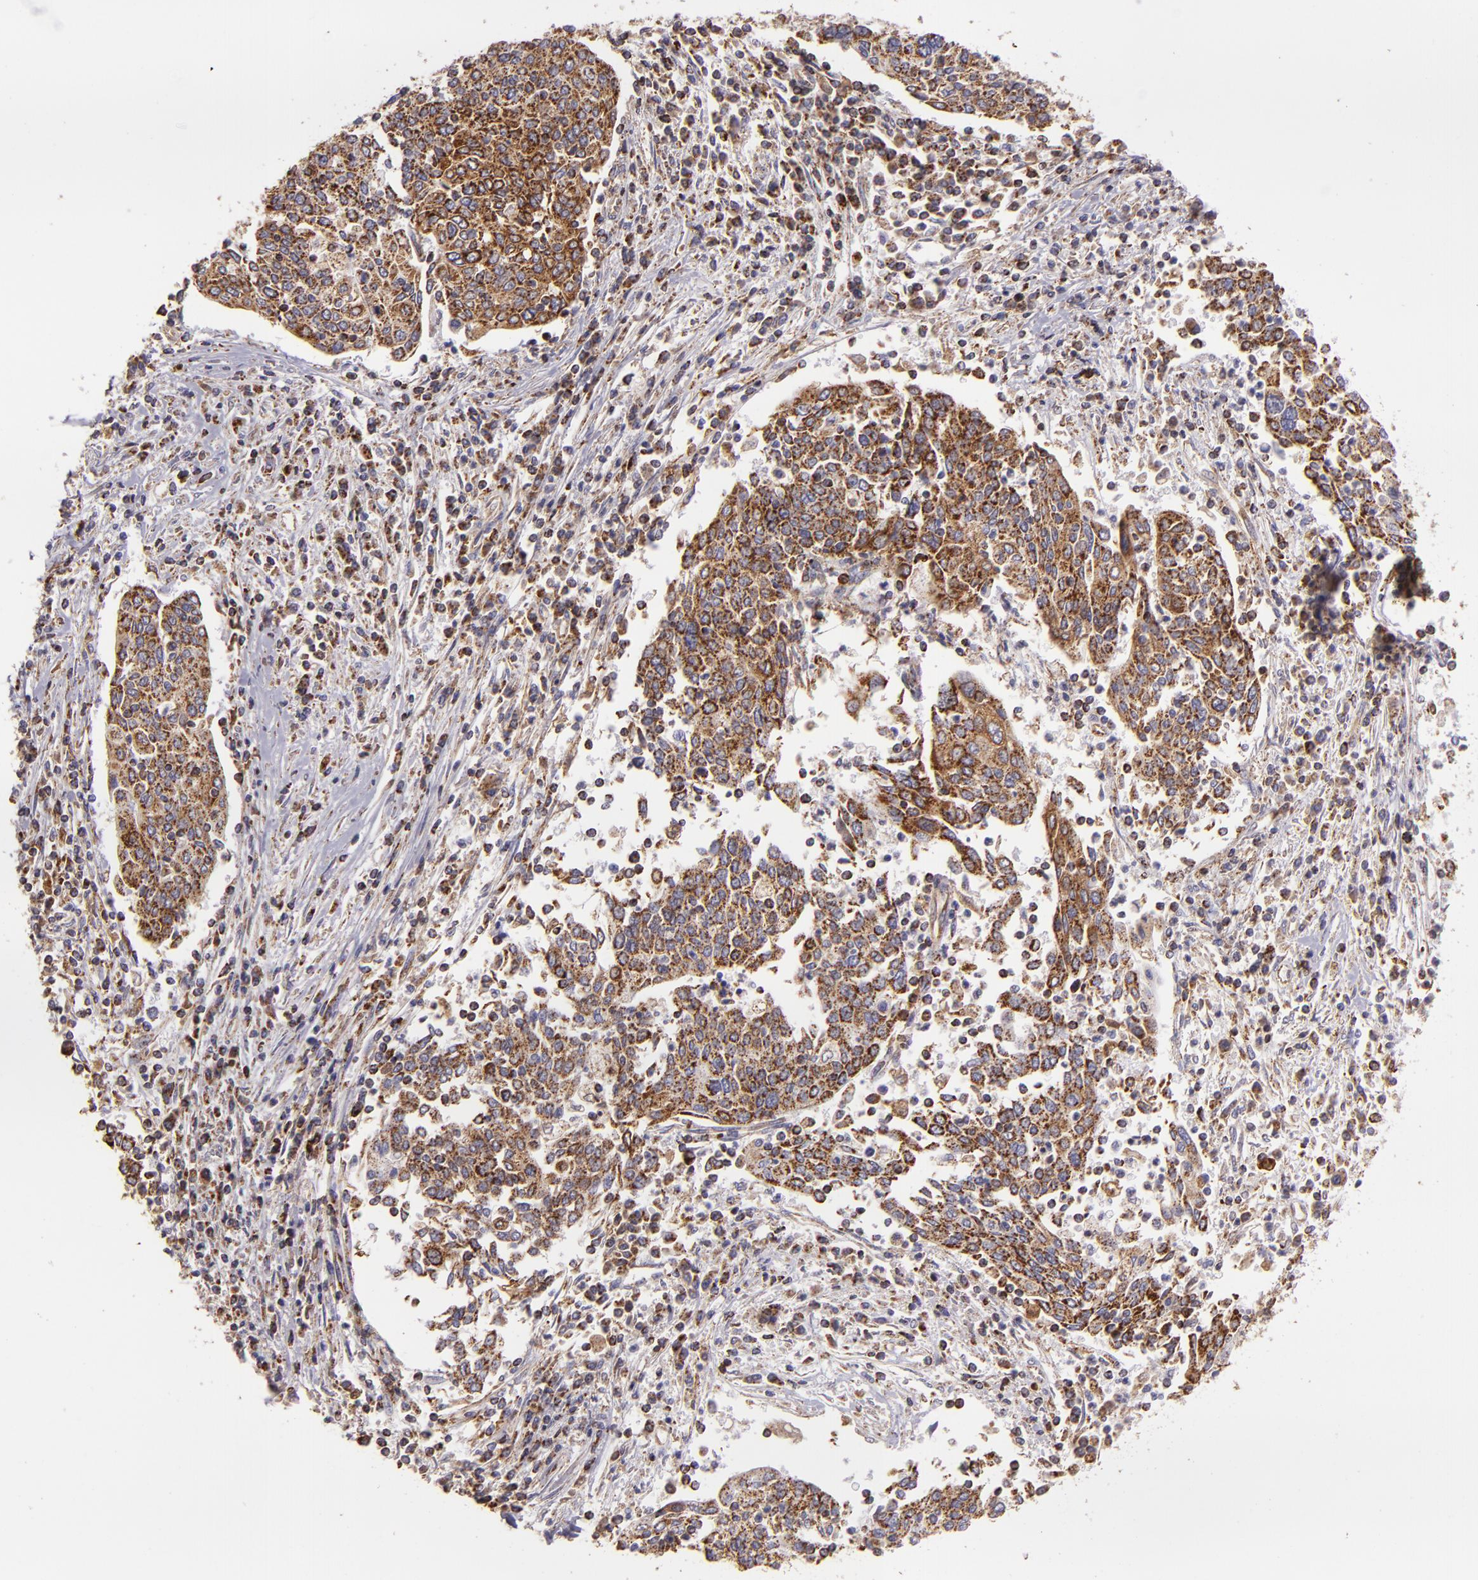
{"staining": {"intensity": "moderate", "quantity": ">75%", "location": "cytoplasmic/membranous"}, "tissue": "cervical cancer", "cell_type": "Tumor cells", "image_type": "cancer", "snomed": [{"axis": "morphology", "description": "Squamous cell carcinoma, NOS"}, {"axis": "topography", "description": "Cervix"}], "caption": "Squamous cell carcinoma (cervical) stained with a protein marker displays moderate staining in tumor cells.", "gene": "HSPD1", "patient": {"sex": "female", "age": 40}}